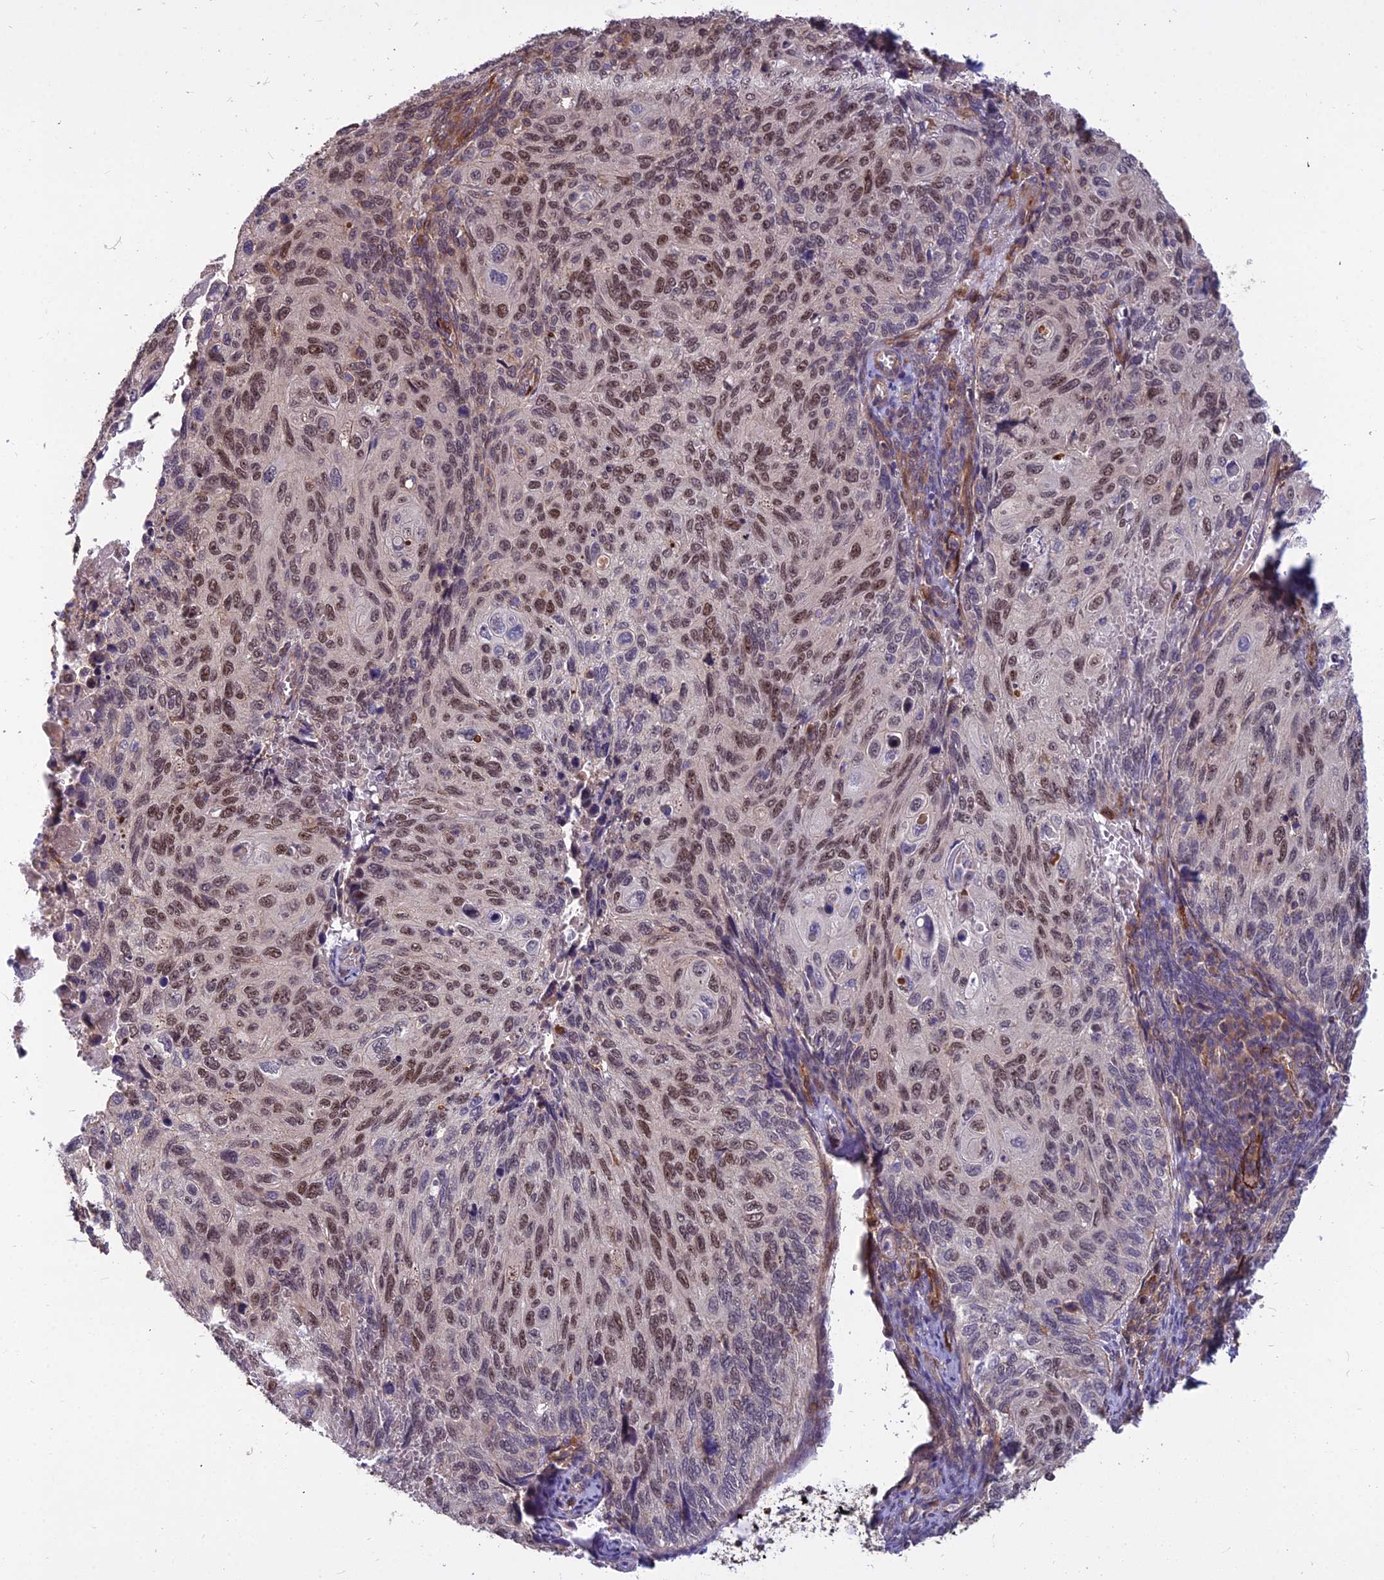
{"staining": {"intensity": "moderate", "quantity": ">75%", "location": "nuclear"}, "tissue": "cervical cancer", "cell_type": "Tumor cells", "image_type": "cancer", "snomed": [{"axis": "morphology", "description": "Squamous cell carcinoma, NOS"}, {"axis": "topography", "description": "Cervix"}], "caption": "This is an image of immunohistochemistry (IHC) staining of cervical cancer, which shows moderate staining in the nuclear of tumor cells.", "gene": "TCEA3", "patient": {"sex": "female", "age": 70}}